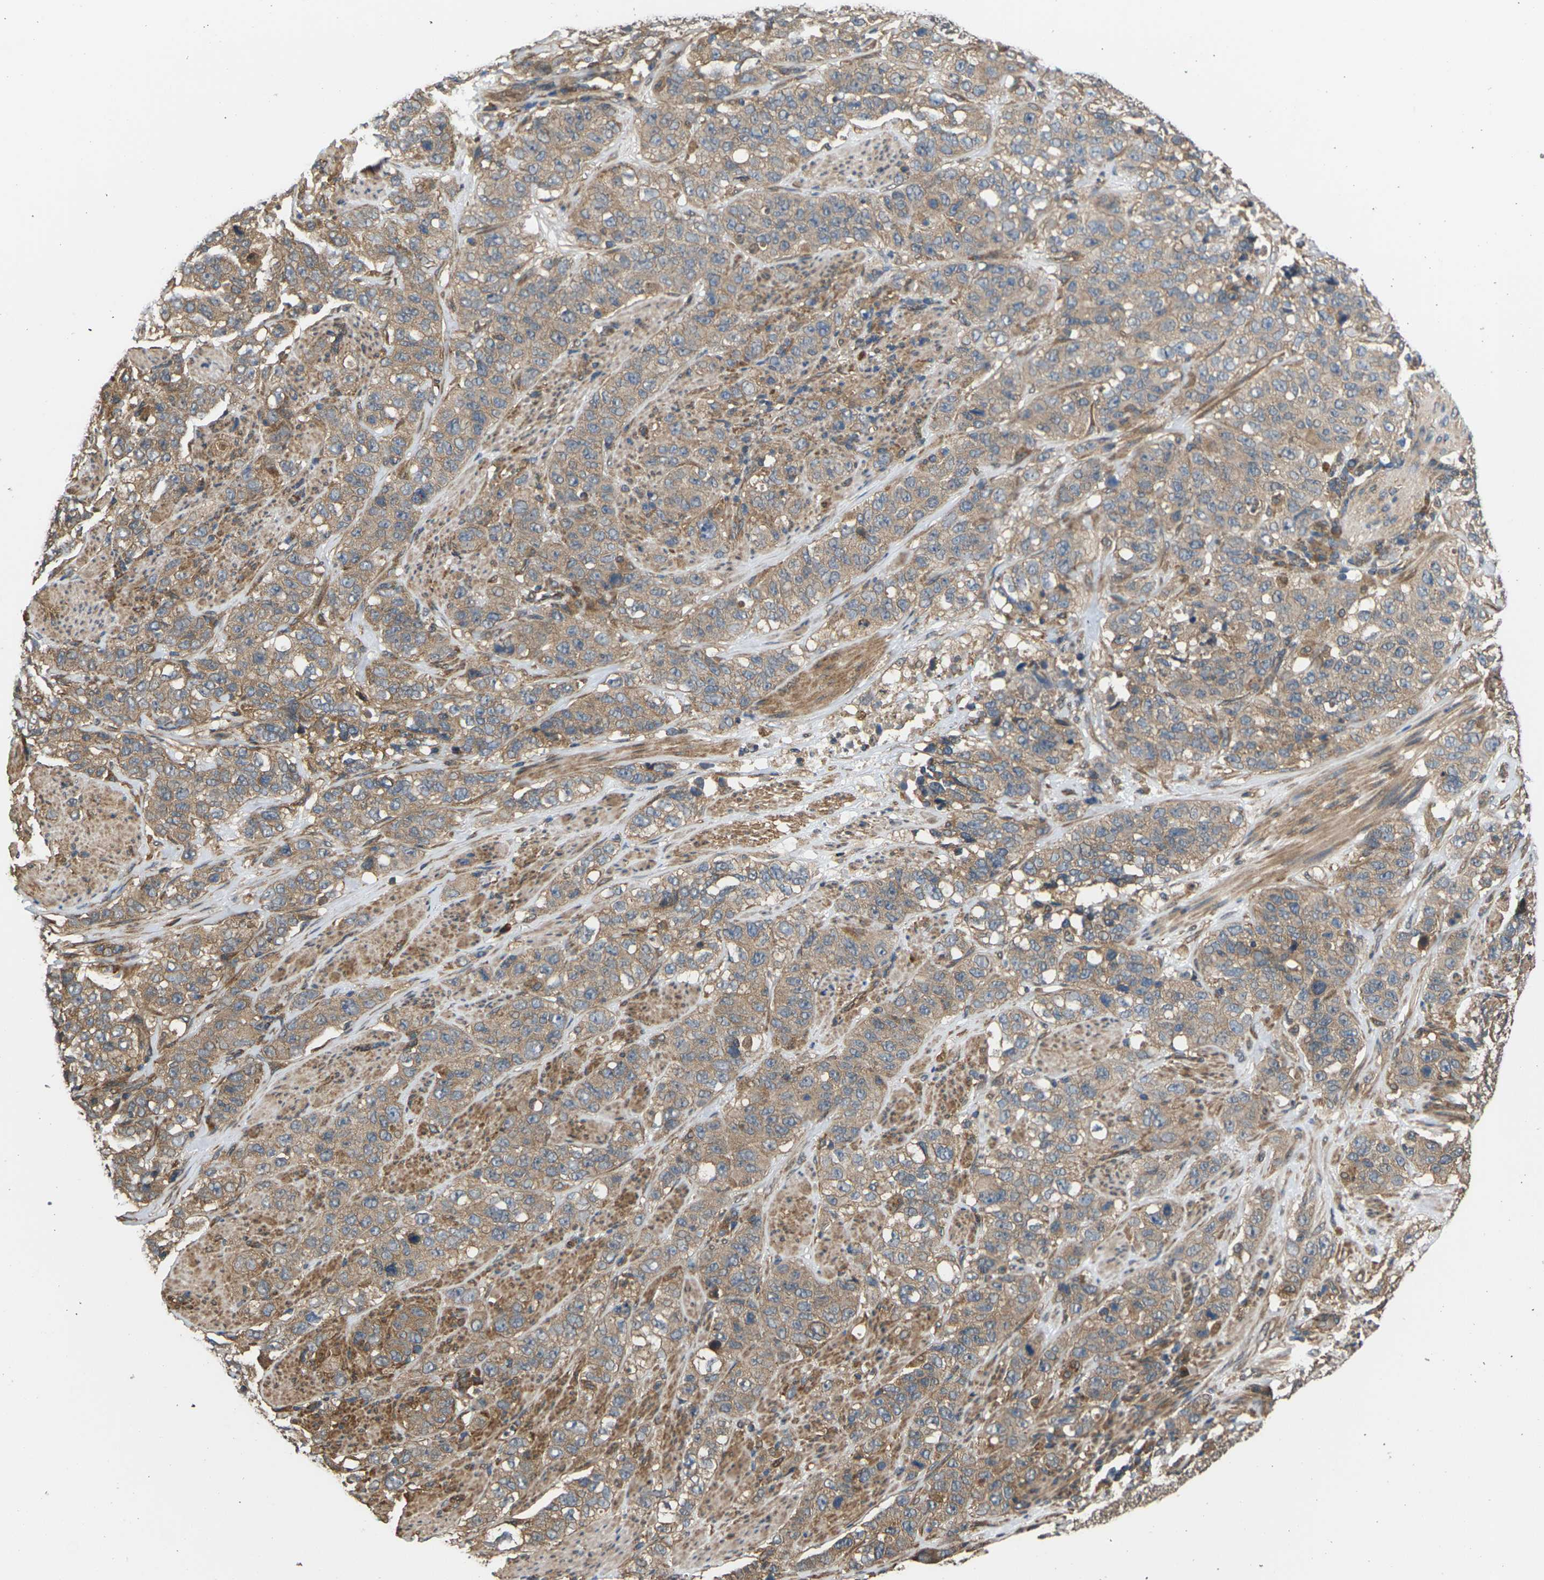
{"staining": {"intensity": "moderate", "quantity": ">75%", "location": "cytoplasmic/membranous"}, "tissue": "stomach cancer", "cell_type": "Tumor cells", "image_type": "cancer", "snomed": [{"axis": "morphology", "description": "Adenocarcinoma, NOS"}, {"axis": "topography", "description": "Stomach"}], "caption": "The image shows a brown stain indicating the presence of a protein in the cytoplasmic/membranous of tumor cells in stomach adenocarcinoma.", "gene": "NRAS", "patient": {"sex": "male", "age": 48}}